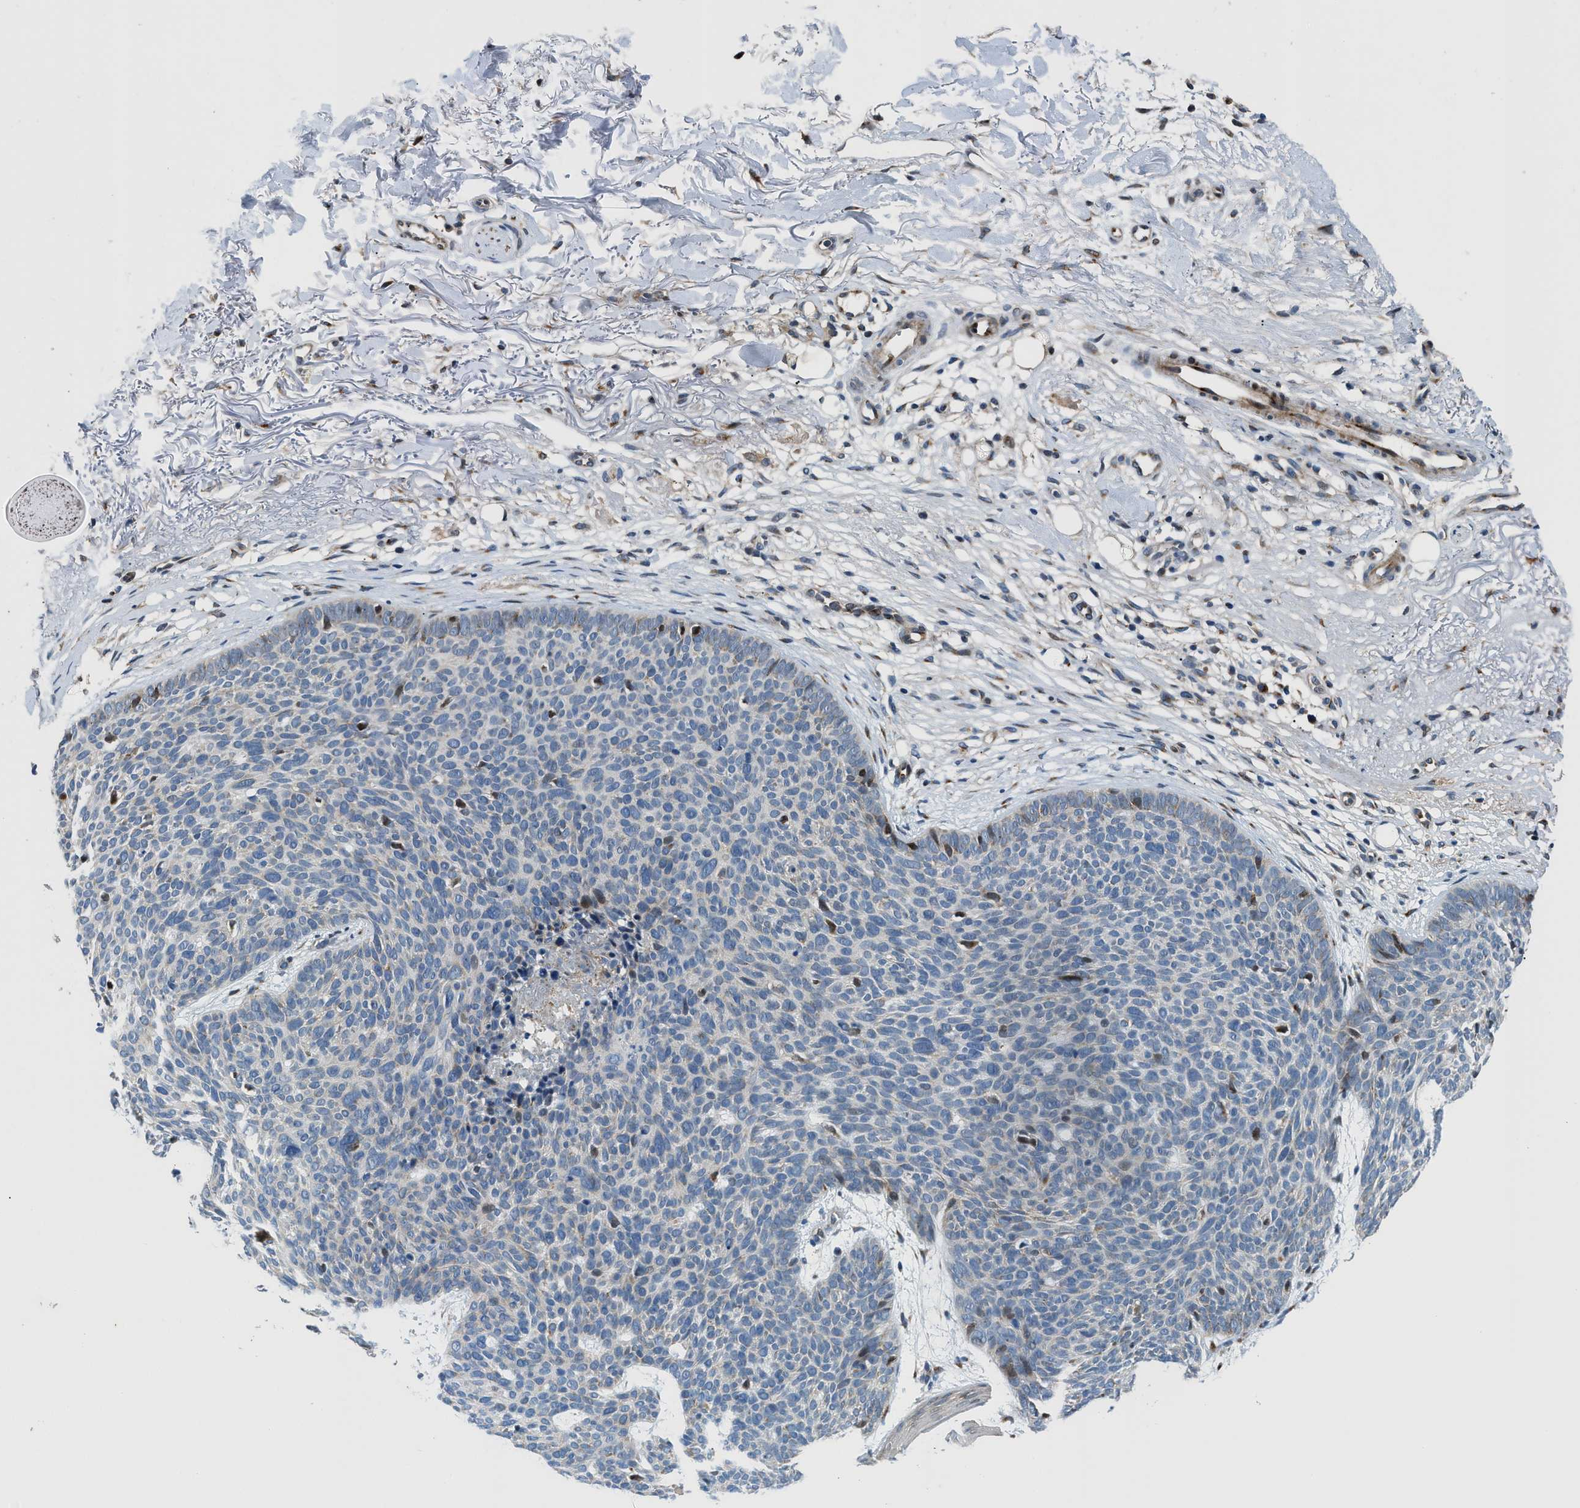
{"staining": {"intensity": "negative", "quantity": "none", "location": "none"}, "tissue": "skin cancer", "cell_type": "Tumor cells", "image_type": "cancer", "snomed": [{"axis": "morphology", "description": "Normal tissue, NOS"}, {"axis": "morphology", "description": "Basal cell carcinoma"}, {"axis": "topography", "description": "Skin"}], "caption": "Human skin cancer stained for a protein using immunohistochemistry displays no expression in tumor cells.", "gene": "FUT8", "patient": {"sex": "female", "age": 70}}